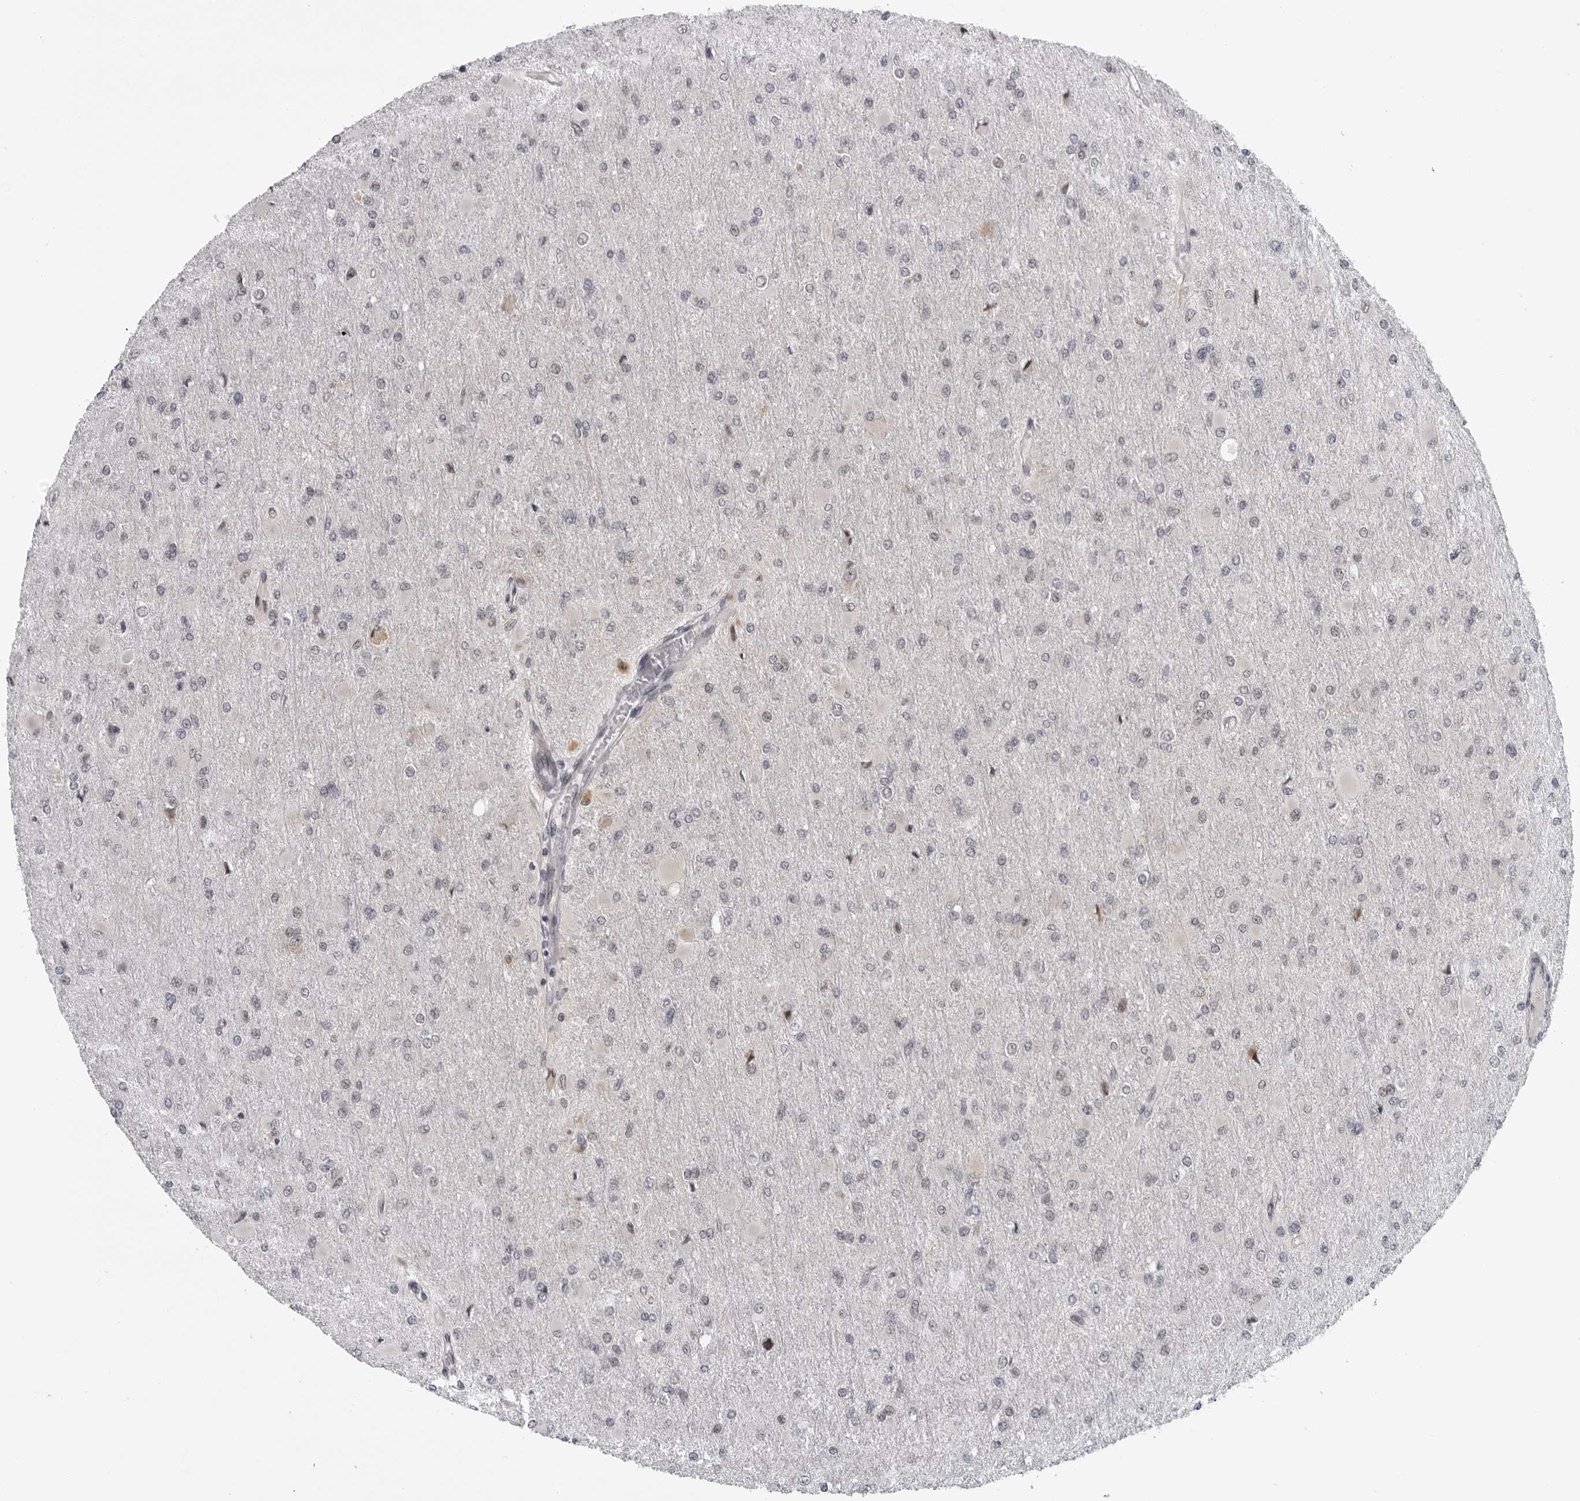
{"staining": {"intensity": "negative", "quantity": "none", "location": "none"}, "tissue": "glioma", "cell_type": "Tumor cells", "image_type": "cancer", "snomed": [{"axis": "morphology", "description": "Glioma, malignant, High grade"}, {"axis": "topography", "description": "Cerebral cortex"}], "caption": "Glioma stained for a protein using immunohistochemistry shows no staining tumor cells.", "gene": "GCSAML", "patient": {"sex": "female", "age": 36}}